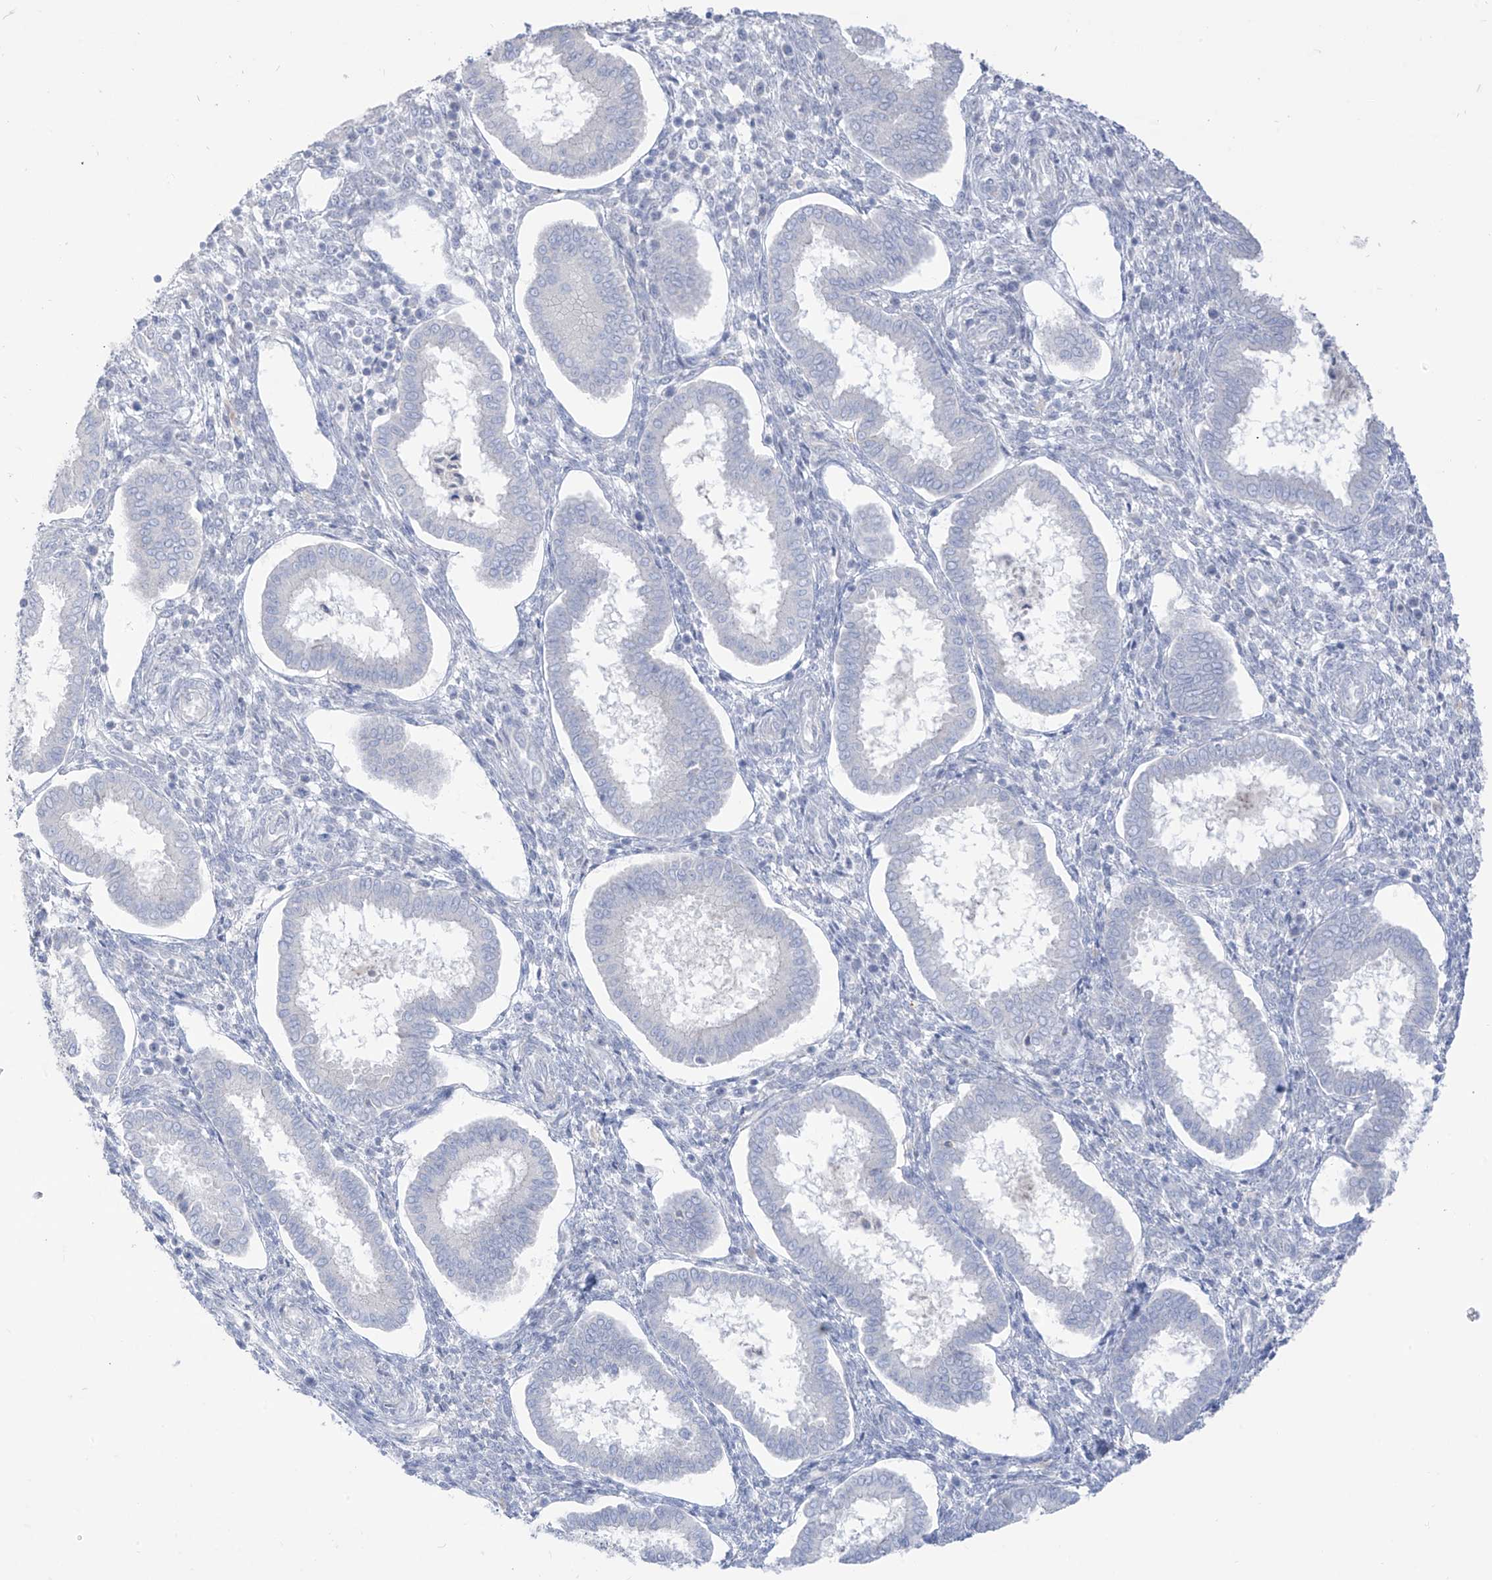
{"staining": {"intensity": "negative", "quantity": "none", "location": "none"}, "tissue": "endometrium", "cell_type": "Cells in endometrial stroma", "image_type": "normal", "snomed": [{"axis": "morphology", "description": "Normal tissue, NOS"}, {"axis": "topography", "description": "Endometrium"}], "caption": "High power microscopy histopathology image of an IHC micrograph of benign endometrium, revealing no significant staining in cells in endometrial stroma.", "gene": "ARHGEF40", "patient": {"sex": "female", "age": 24}}